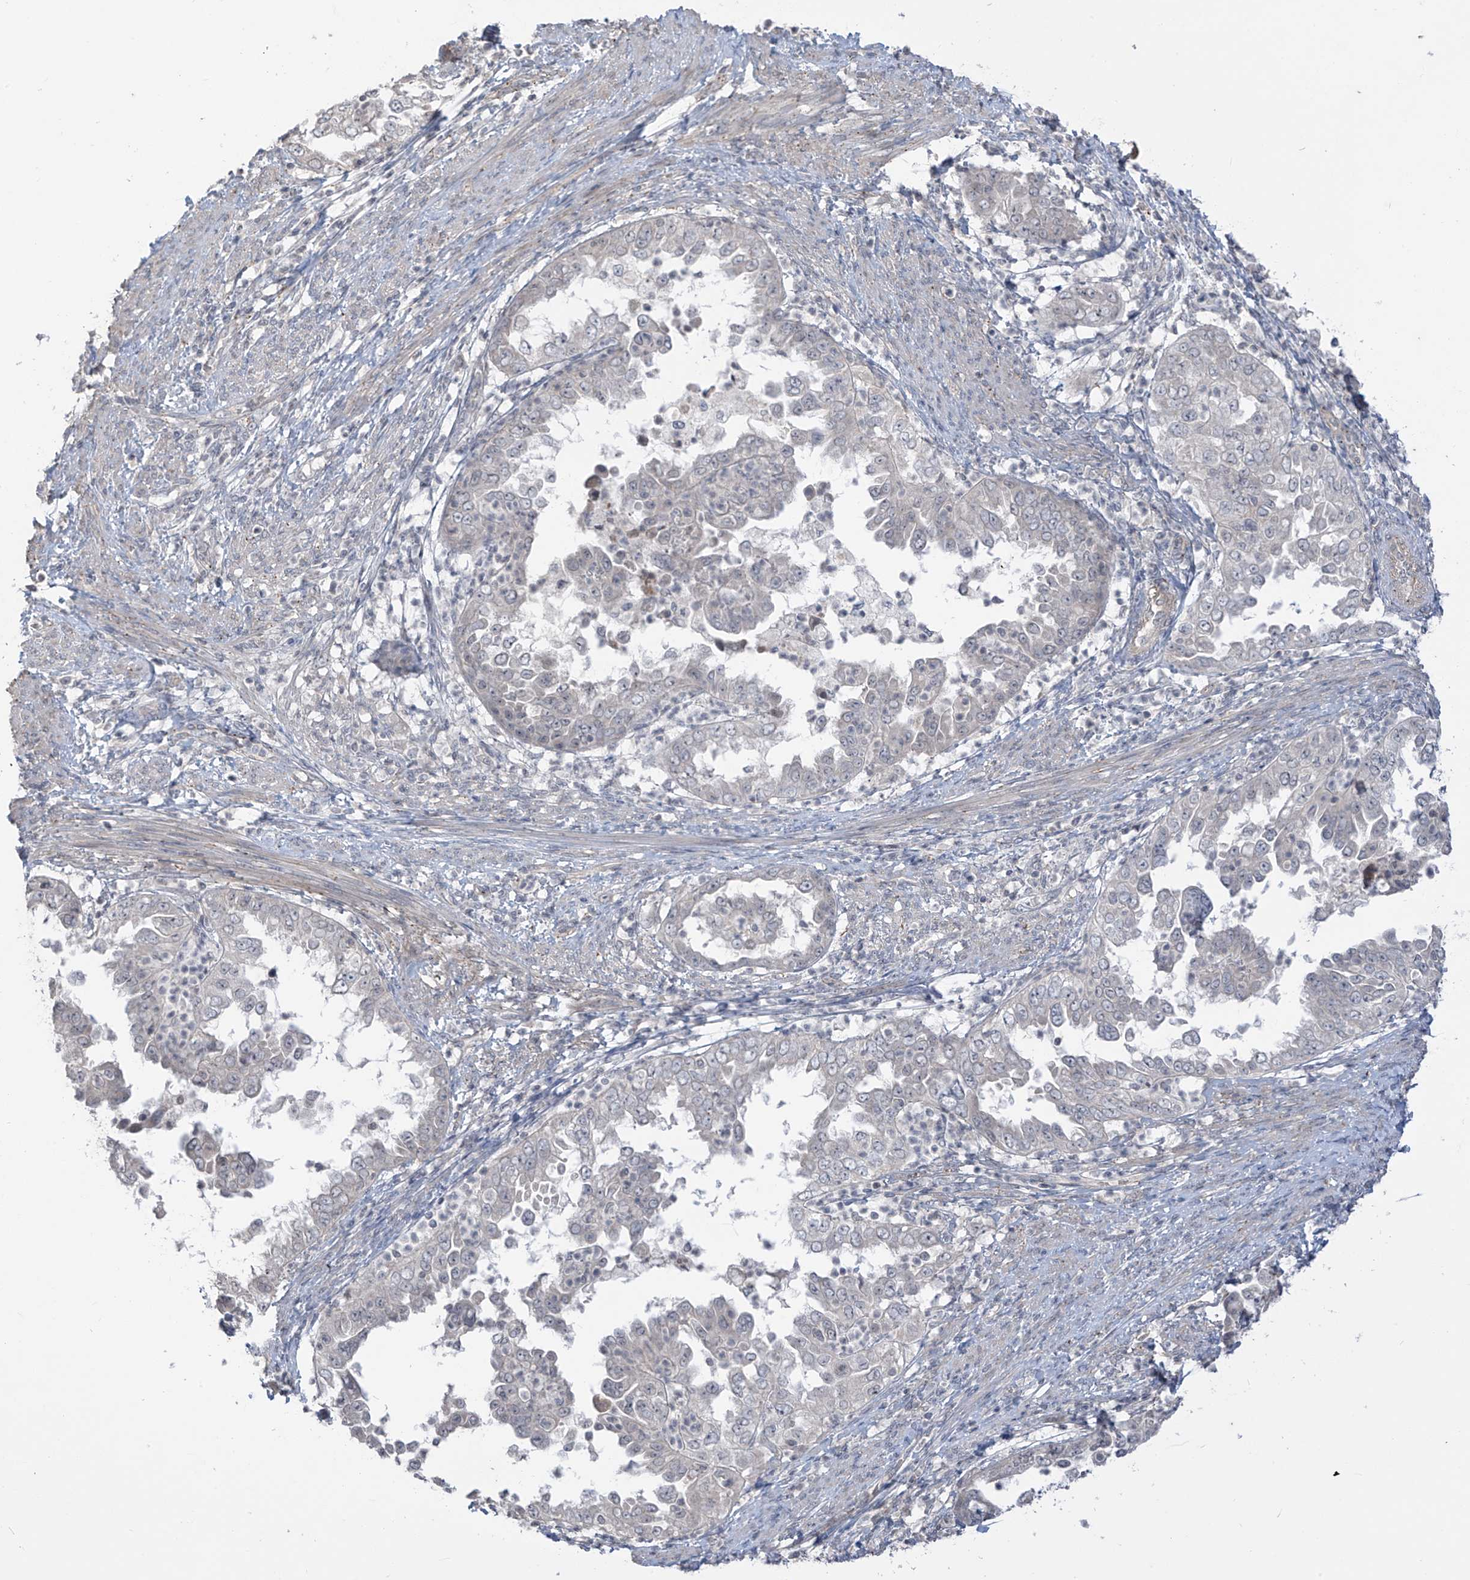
{"staining": {"intensity": "negative", "quantity": "none", "location": "none"}, "tissue": "endometrial cancer", "cell_type": "Tumor cells", "image_type": "cancer", "snomed": [{"axis": "morphology", "description": "Adenocarcinoma, NOS"}, {"axis": "topography", "description": "Endometrium"}], "caption": "A high-resolution image shows immunohistochemistry (IHC) staining of endometrial cancer, which reveals no significant staining in tumor cells. (DAB IHC with hematoxylin counter stain).", "gene": "DGKQ", "patient": {"sex": "female", "age": 85}}